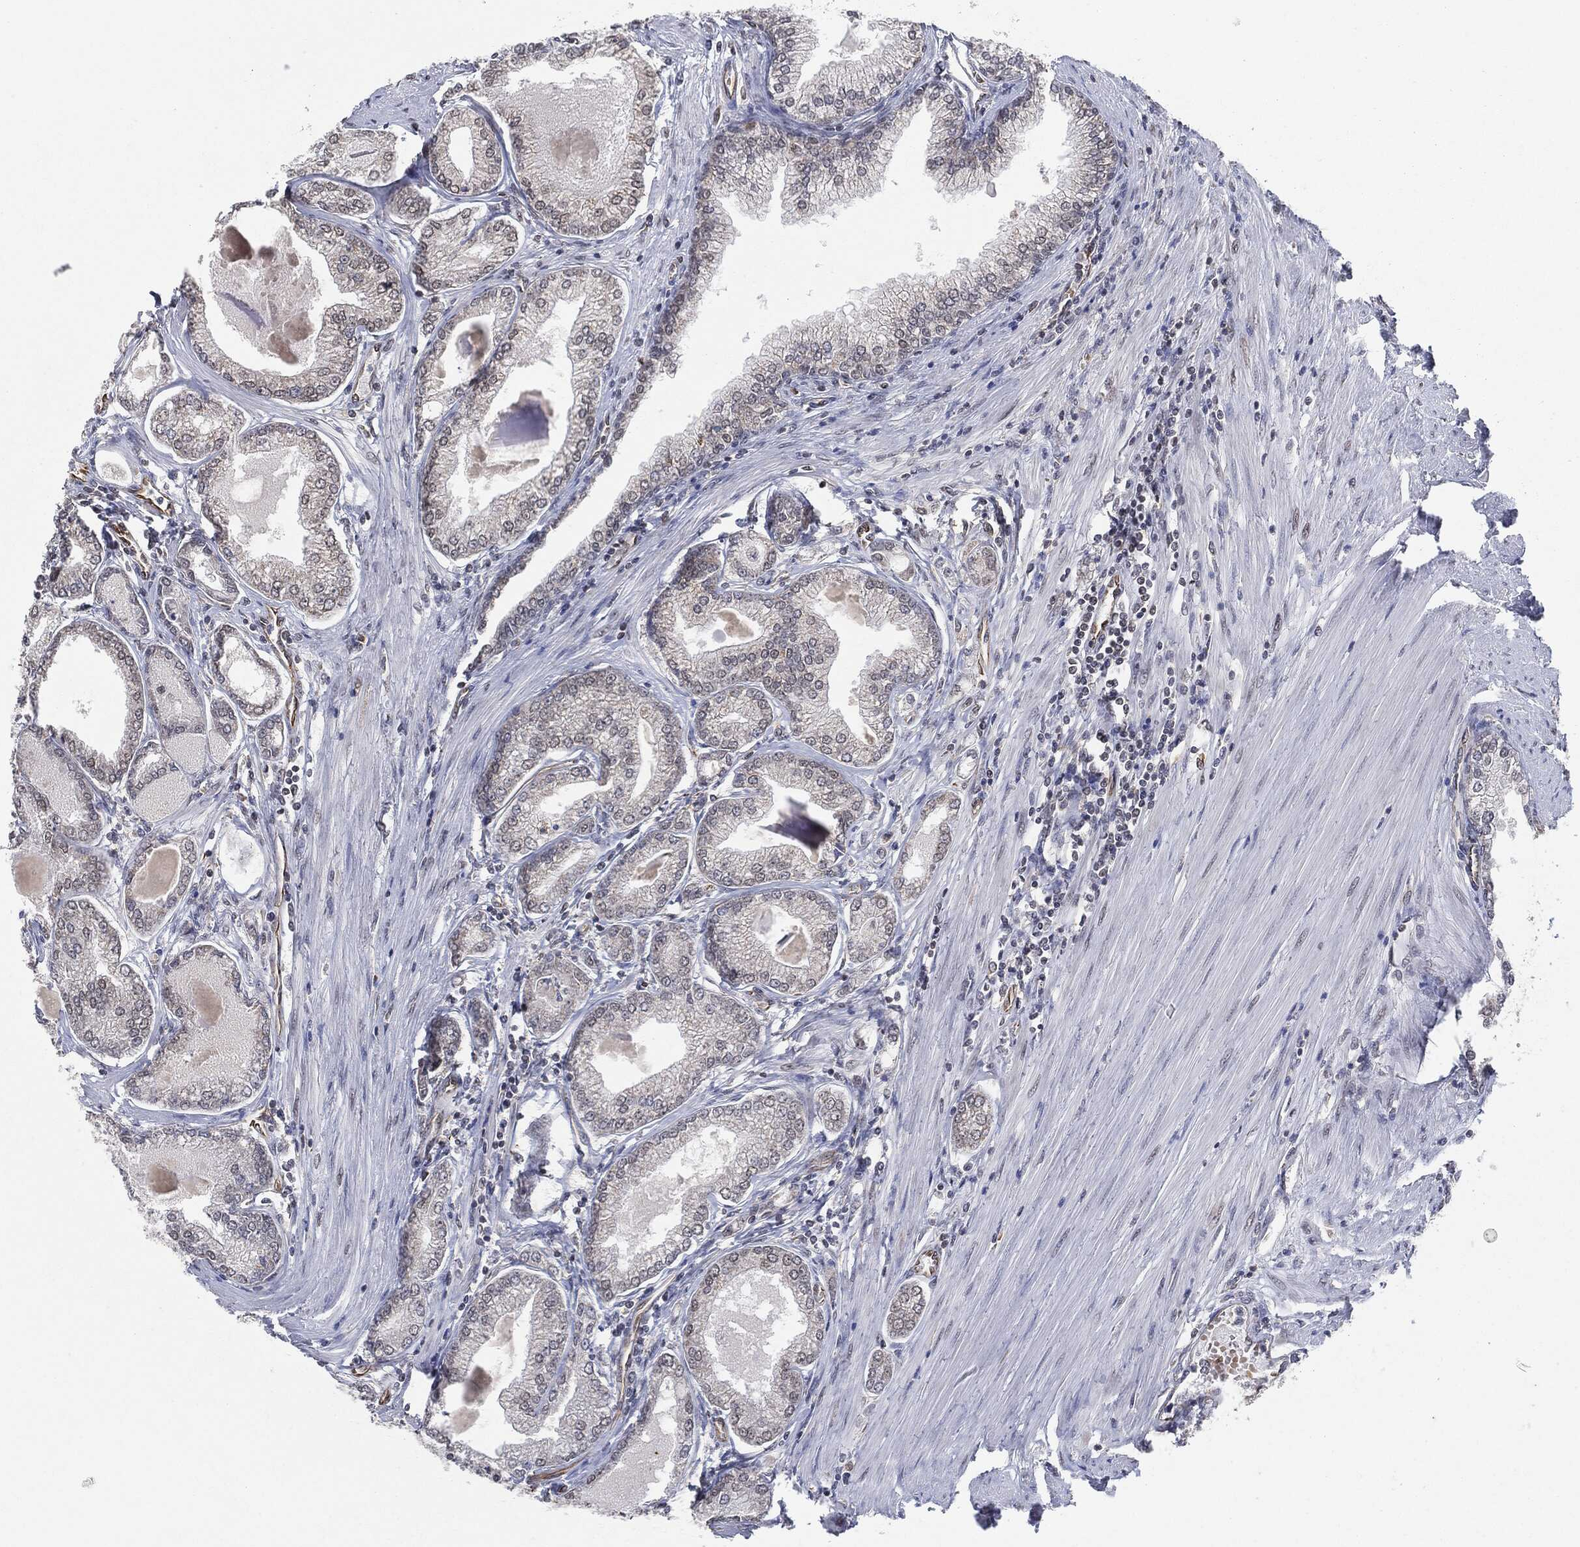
{"staining": {"intensity": "negative", "quantity": "none", "location": "none"}, "tissue": "prostate cancer", "cell_type": "Tumor cells", "image_type": "cancer", "snomed": [{"axis": "morphology", "description": "Adenocarcinoma, Low grade"}, {"axis": "topography", "description": "Prostate"}], "caption": "Immunohistochemistry histopathology image of prostate cancer stained for a protein (brown), which exhibits no staining in tumor cells.", "gene": "TP53RK", "patient": {"sex": "male", "age": 72}}